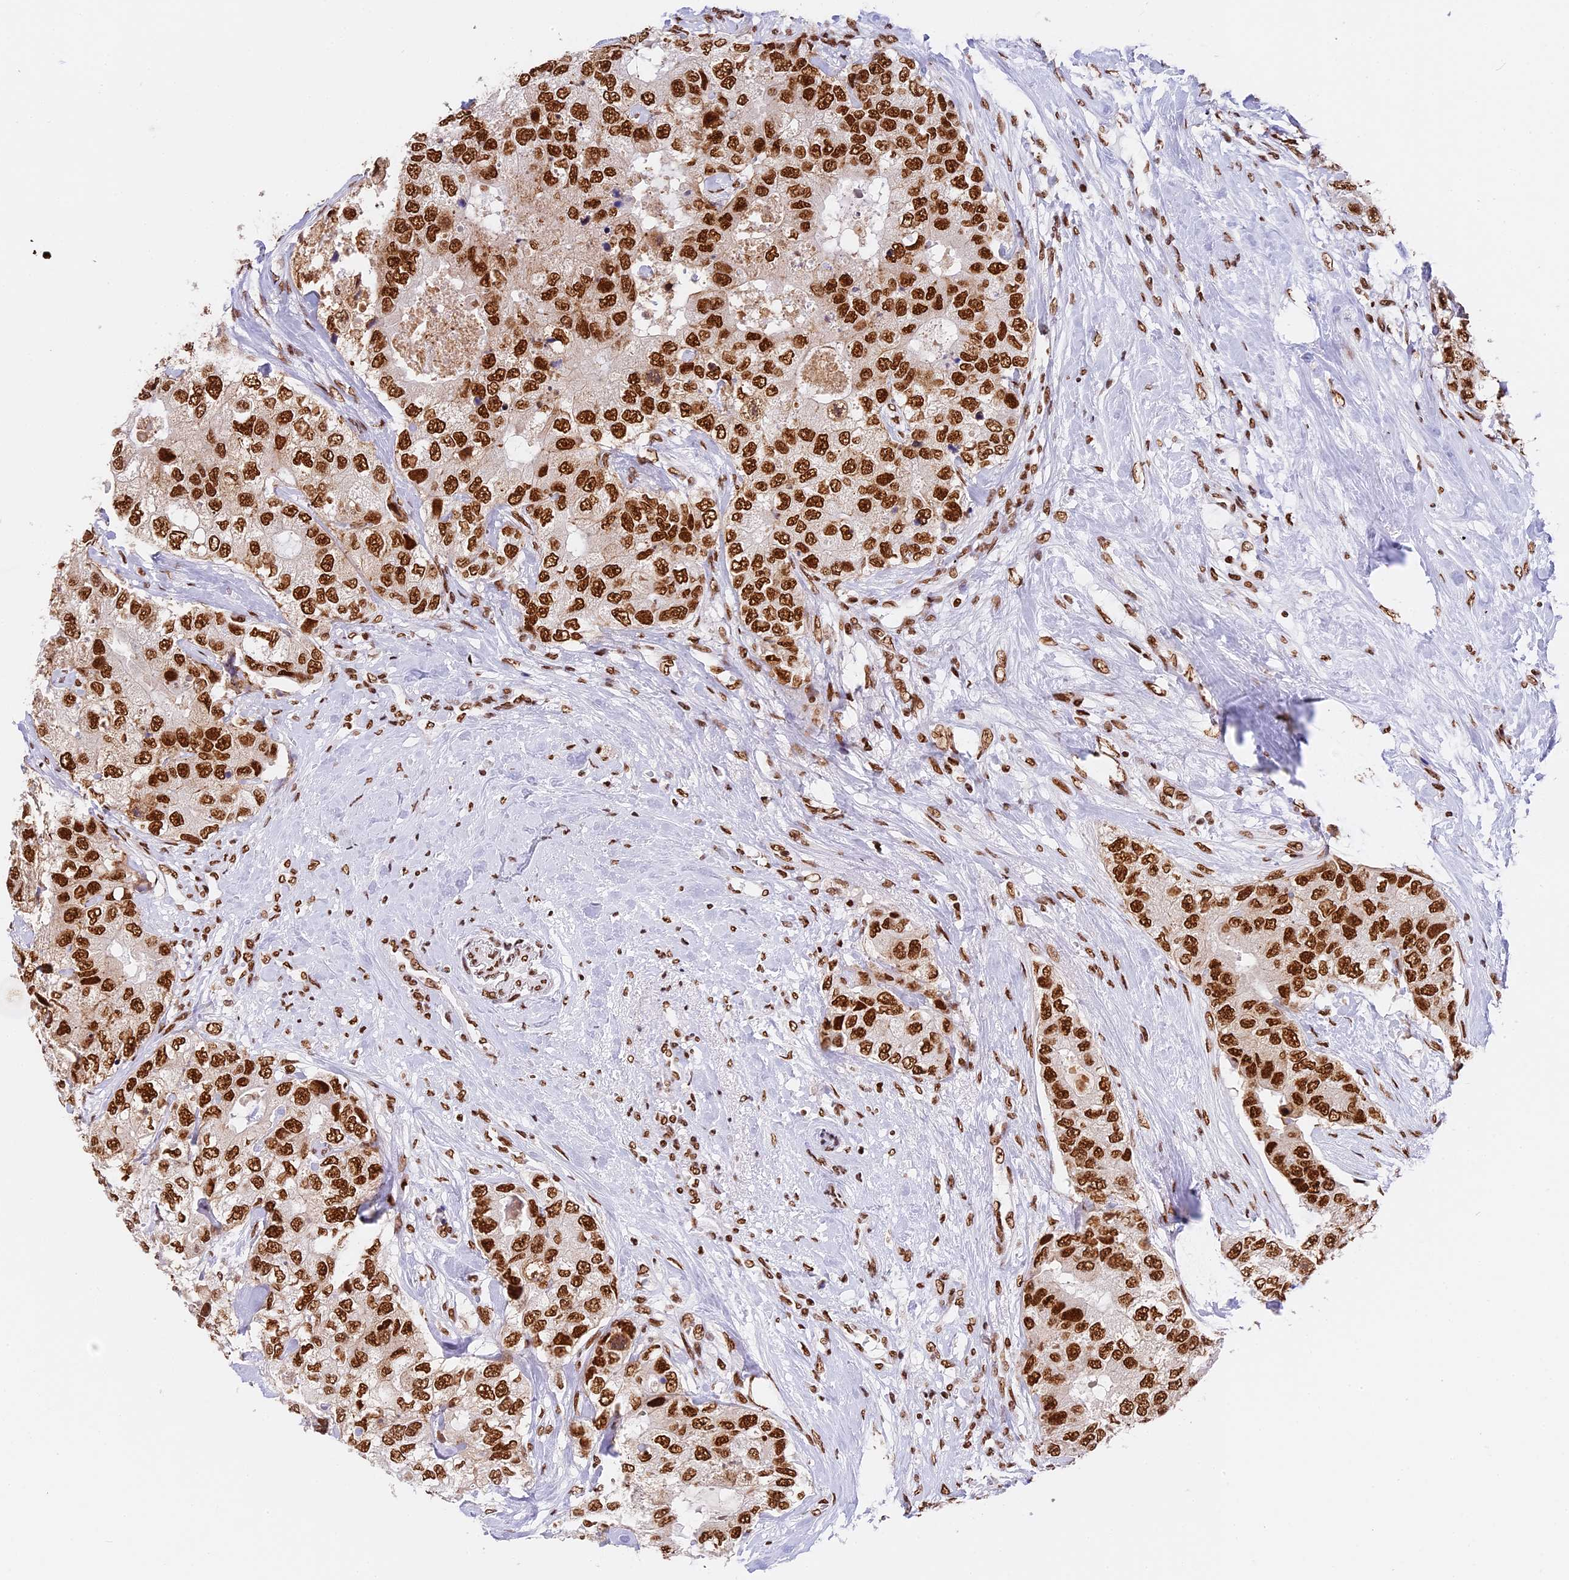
{"staining": {"intensity": "strong", "quantity": ">75%", "location": "nuclear"}, "tissue": "breast cancer", "cell_type": "Tumor cells", "image_type": "cancer", "snomed": [{"axis": "morphology", "description": "Duct carcinoma"}, {"axis": "topography", "description": "Breast"}], "caption": "Protein staining of breast intraductal carcinoma tissue displays strong nuclear expression in about >75% of tumor cells. Ihc stains the protein in brown and the nuclei are stained blue.", "gene": "SBNO1", "patient": {"sex": "female", "age": 62}}